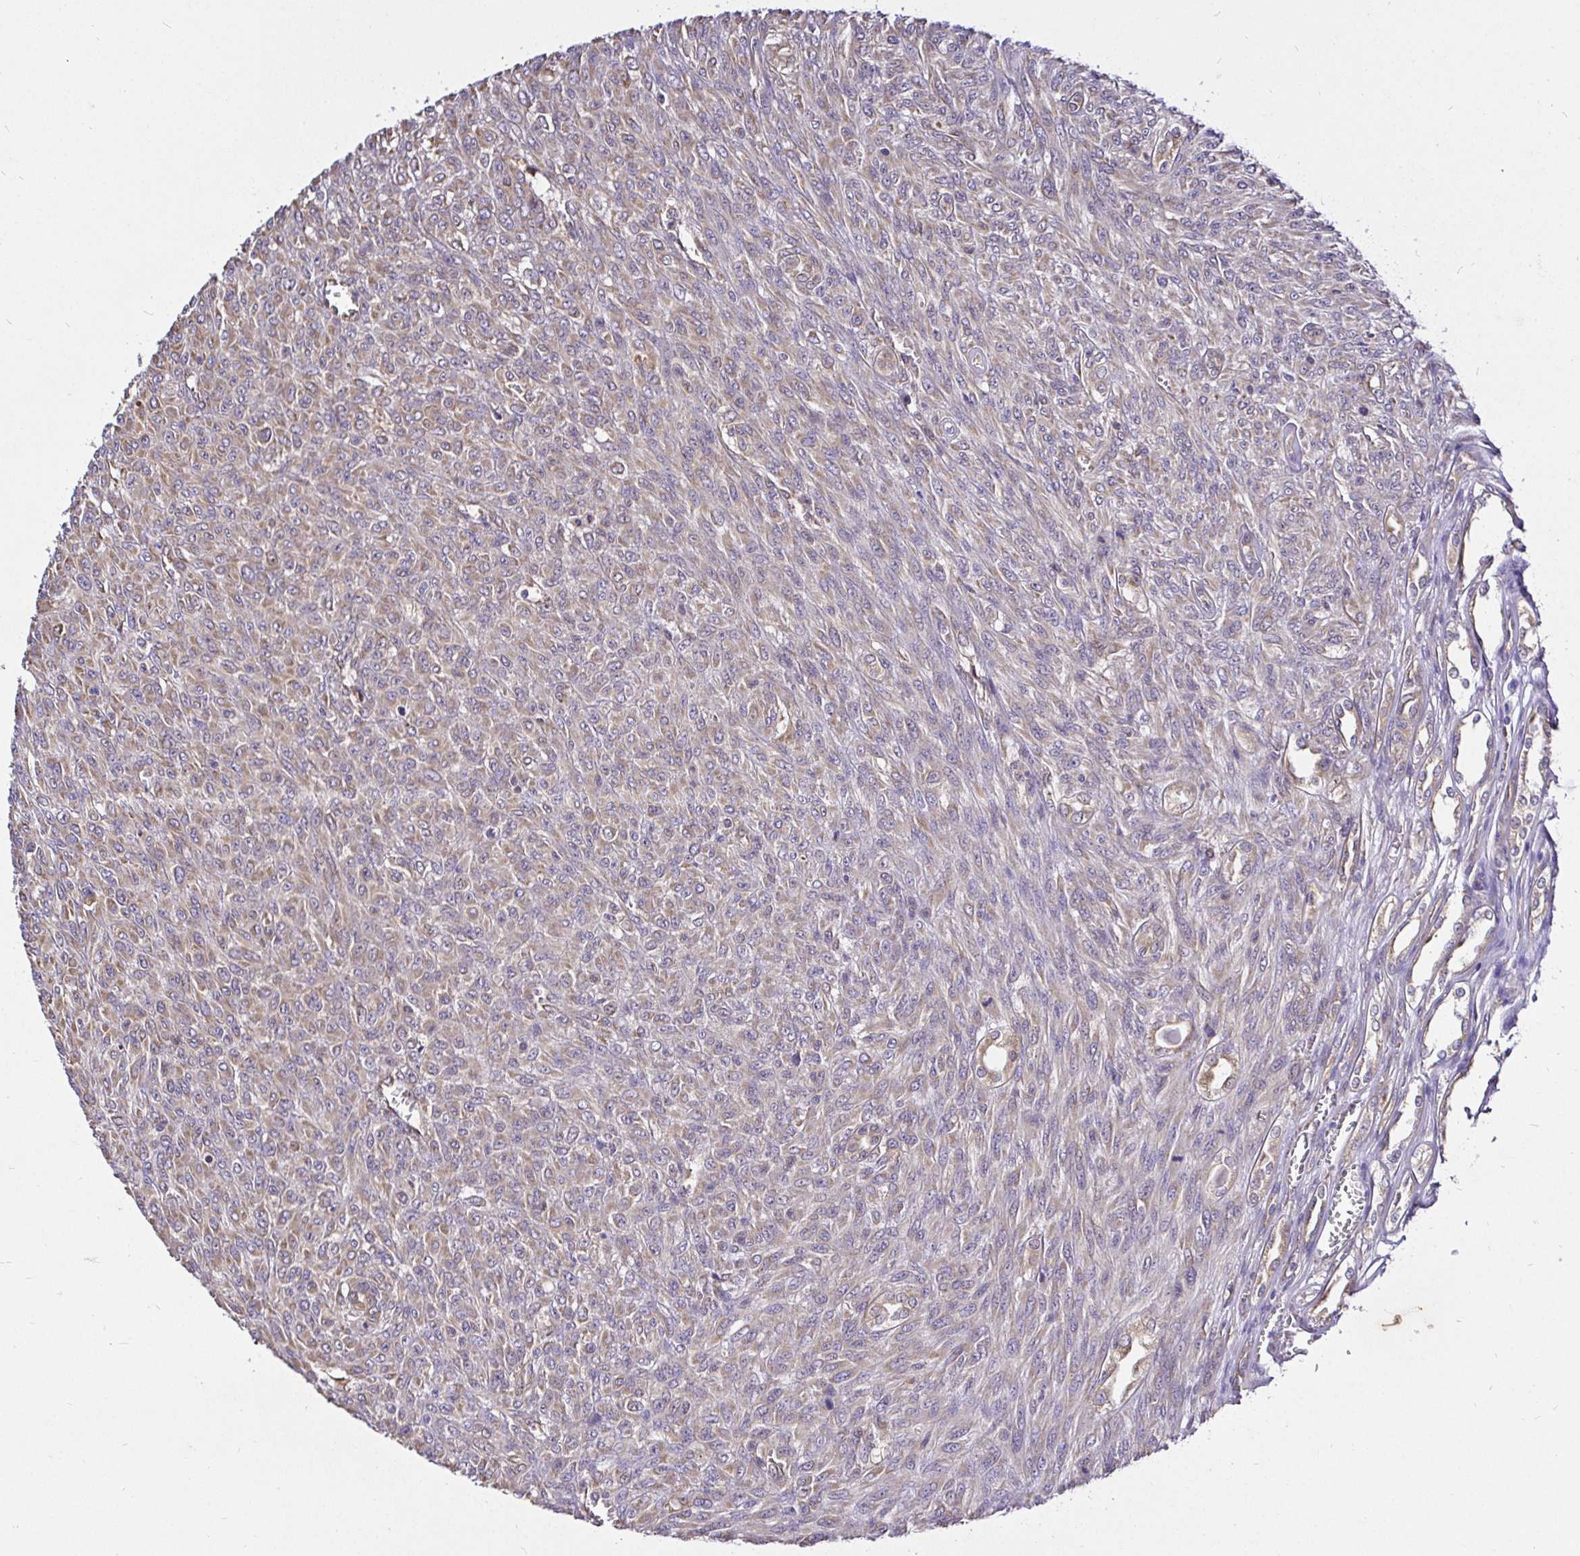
{"staining": {"intensity": "weak", "quantity": "25%-75%", "location": "cytoplasmic/membranous"}, "tissue": "renal cancer", "cell_type": "Tumor cells", "image_type": "cancer", "snomed": [{"axis": "morphology", "description": "Adenocarcinoma, NOS"}, {"axis": "topography", "description": "Kidney"}], "caption": "Renal cancer (adenocarcinoma) stained with a protein marker displays weak staining in tumor cells.", "gene": "CCDC122", "patient": {"sex": "male", "age": 58}}